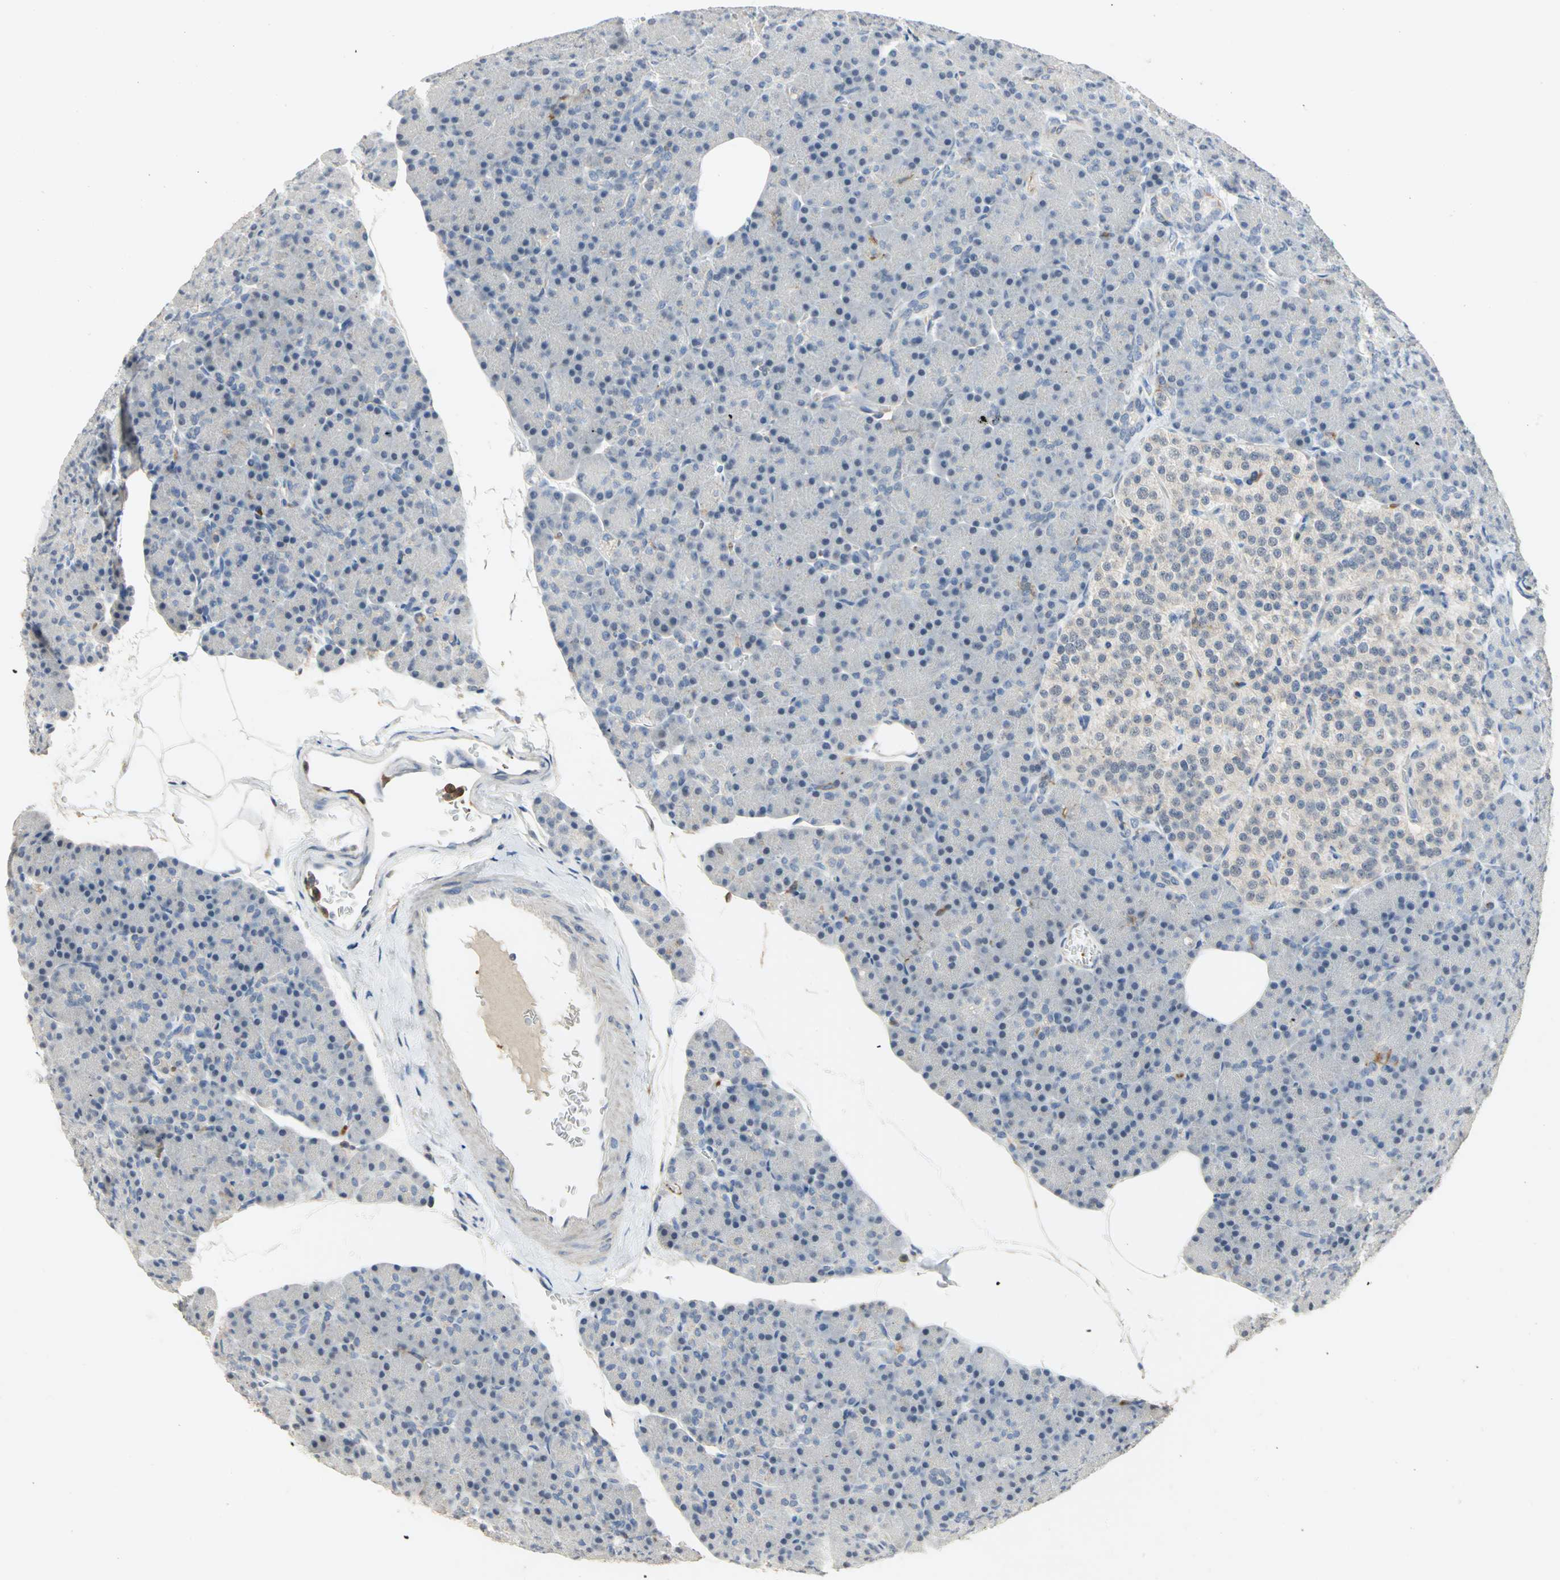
{"staining": {"intensity": "negative", "quantity": "none", "location": "none"}, "tissue": "pancreas", "cell_type": "Exocrine glandular cells", "image_type": "normal", "snomed": [{"axis": "morphology", "description": "Normal tissue, NOS"}, {"axis": "topography", "description": "Pancreas"}], "caption": "Pancreas was stained to show a protein in brown. There is no significant staining in exocrine glandular cells. Nuclei are stained in blue.", "gene": "SKAP2", "patient": {"sex": "female", "age": 43}}